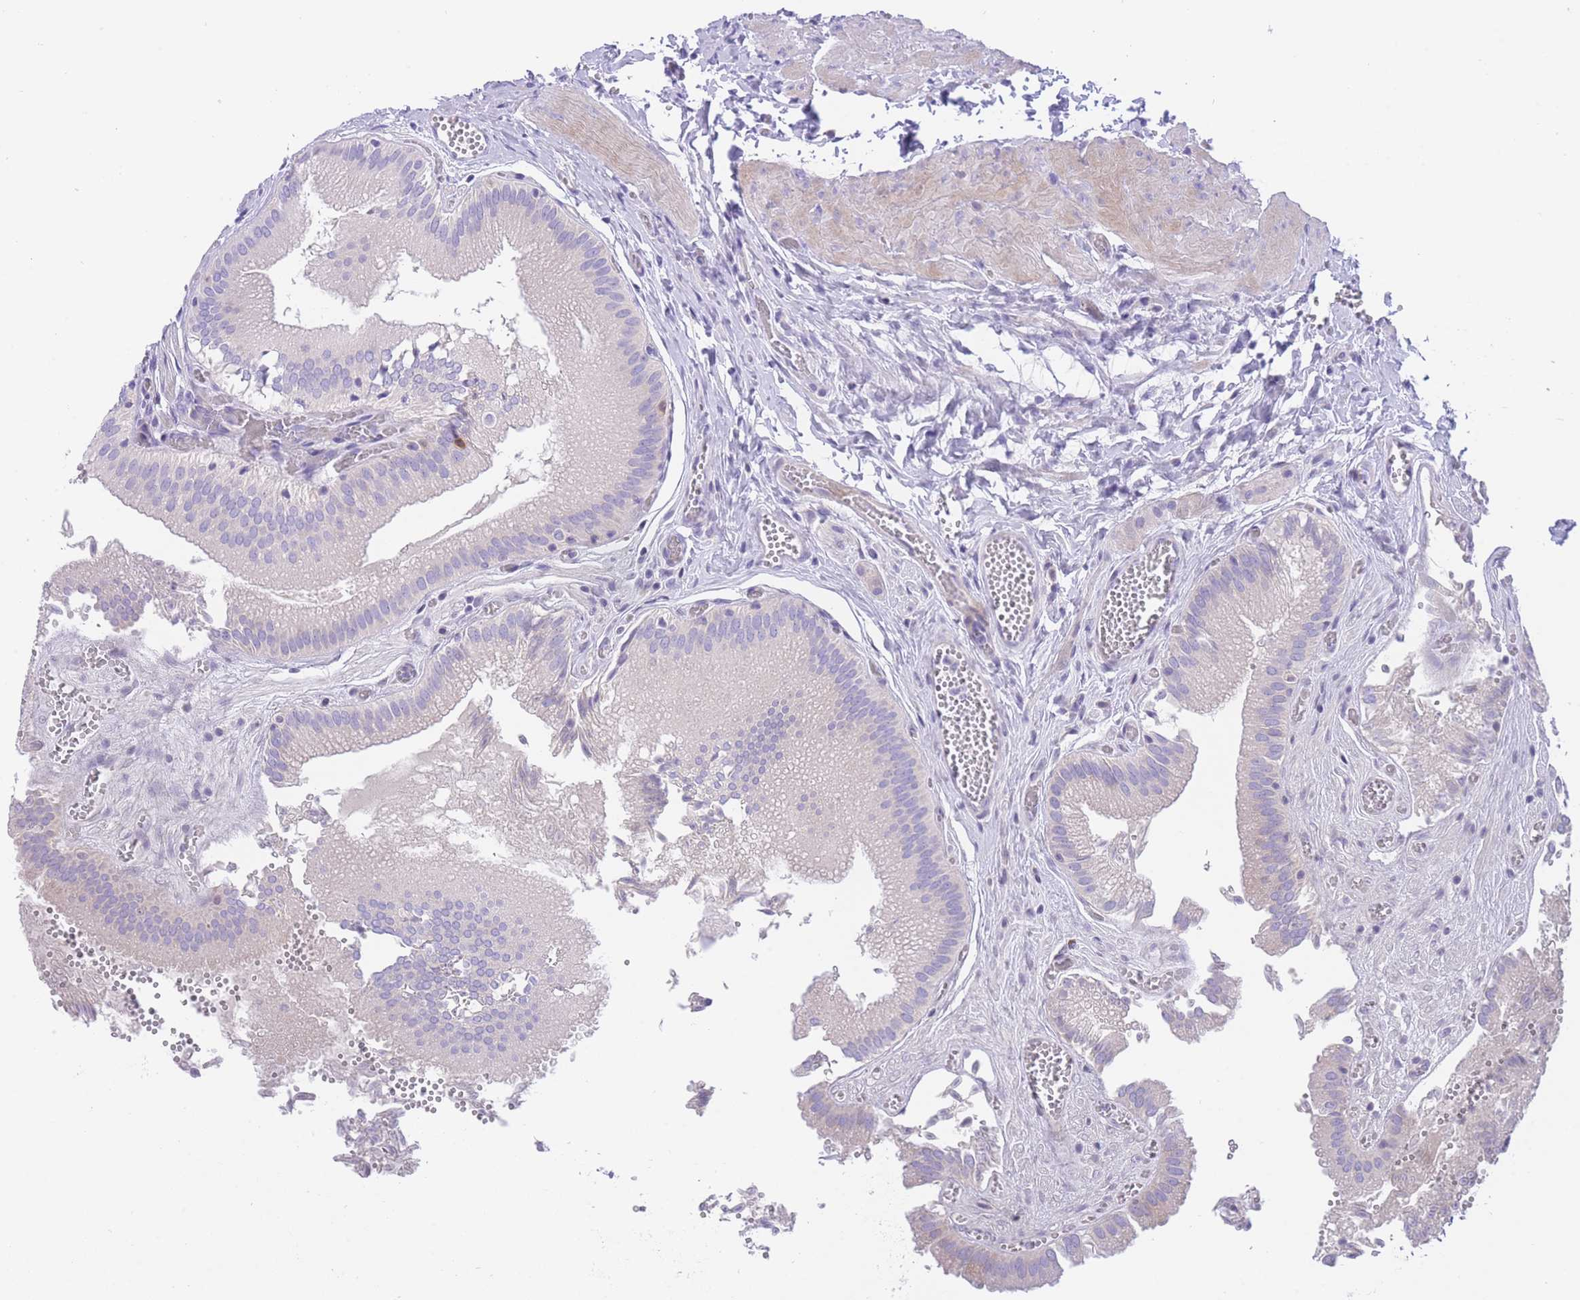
{"staining": {"intensity": "negative", "quantity": "none", "location": "none"}, "tissue": "gallbladder", "cell_type": "Glandular cells", "image_type": "normal", "snomed": [{"axis": "morphology", "description": "Normal tissue, NOS"}, {"axis": "topography", "description": "Gallbladder"}, {"axis": "topography", "description": "Peripheral nerve tissue"}], "caption": "The photomicrograph demonstrates no staining of glandular cells in unremarkable gallbladder. (Stains: DAB immunohistochemistry with hematoxylin counter stain, Microscopy: brightfield microscopy at high magnification).", "gene": "QTRT1", "patient": {"sex": "male", "age": 17}}